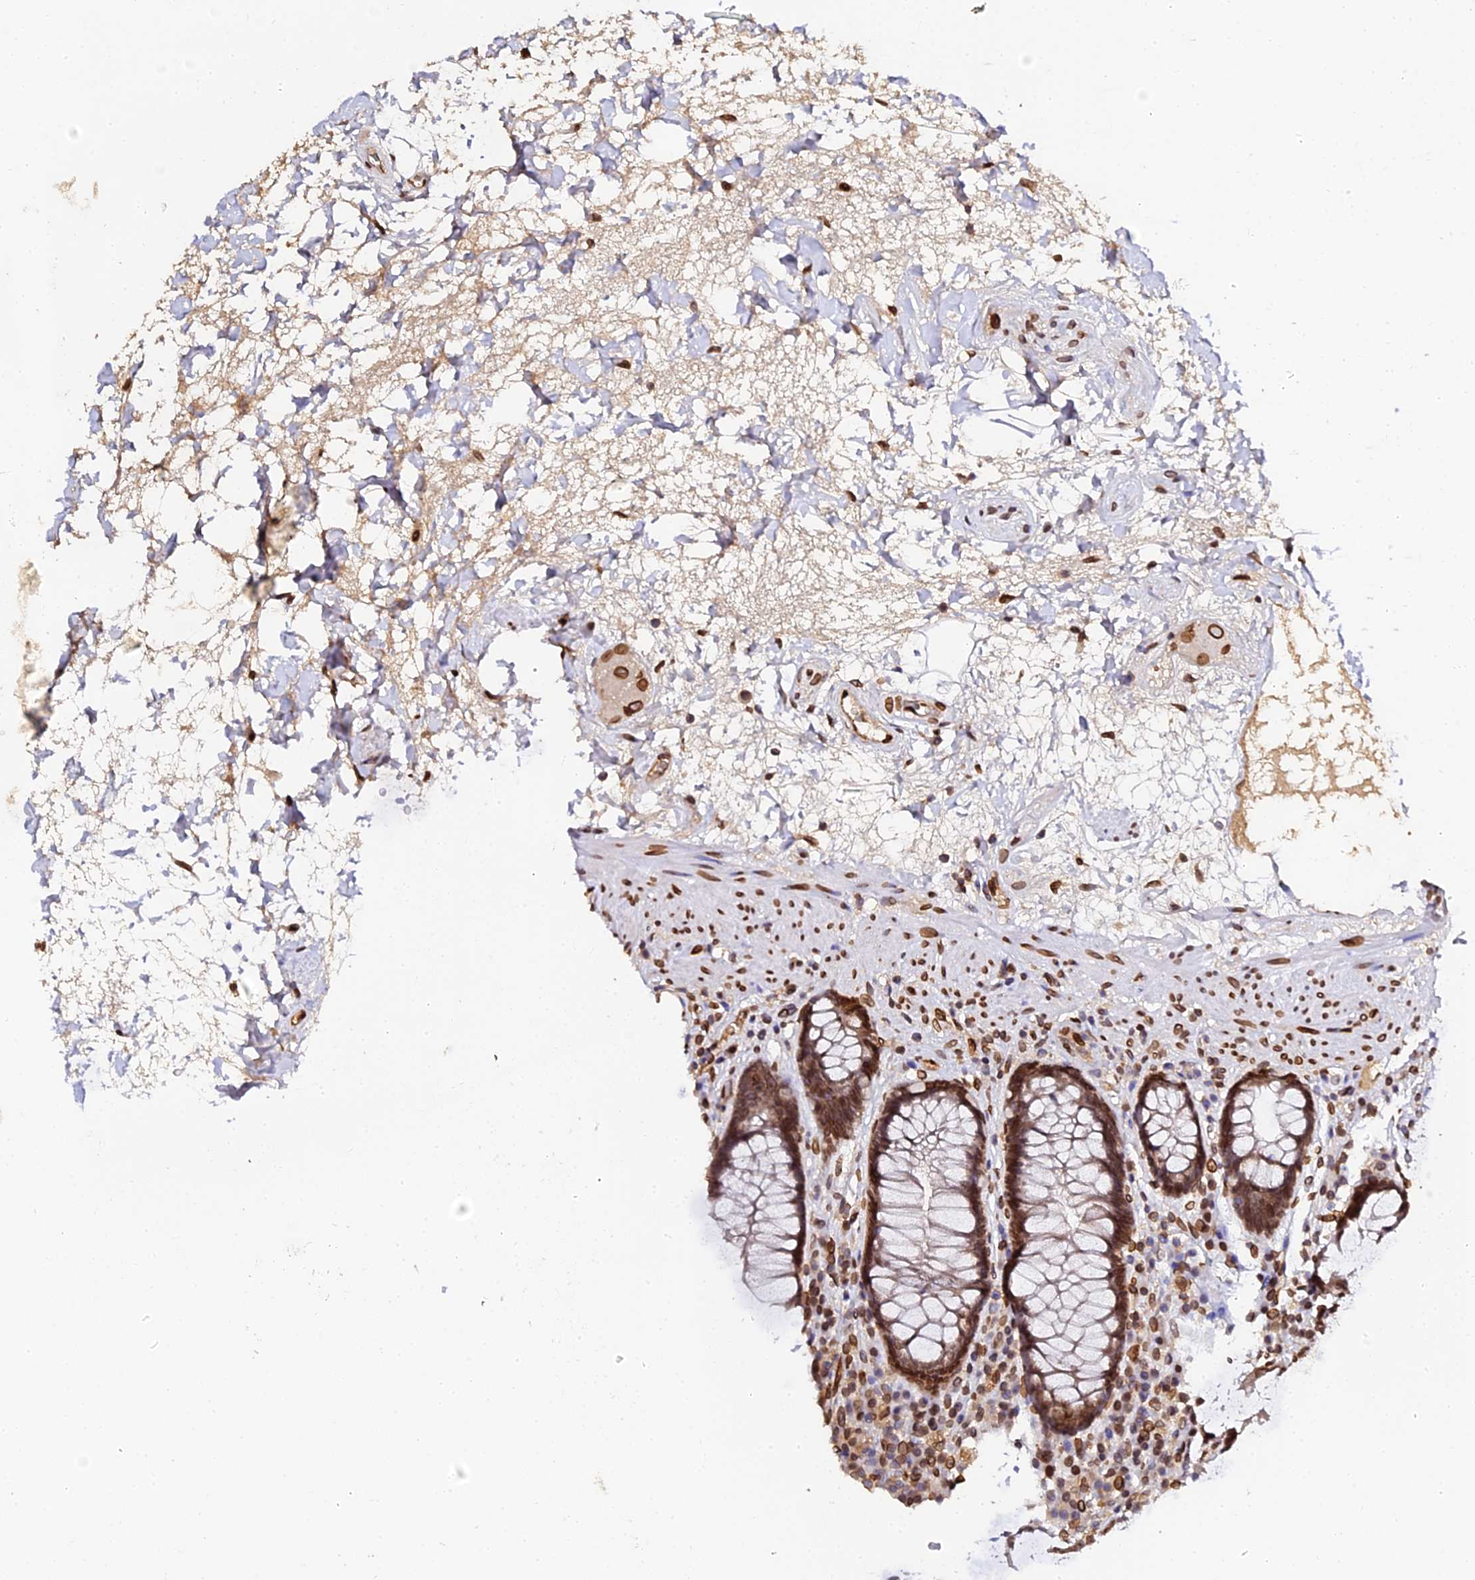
{"staining": {"intensity": "strong", "quantity": ">75%", "location": "nuclear"}, "tissue": "rectum", "cell_type": "Glandular cells", "image_type": "normal", "snomed": [{"axis": "morphology", "description": "Normal tissue, NOS"}, {"axis": "topography", "description": "Rectum"}], "caption": "A micrograph showing strong nuclear expression in approximately >75% of glandular cells in unremarkable rectum, as visualized by brown immunohistochemical staining.", "gene": "ANAPC5", "patient": {"sex": "male", "age": 64}}